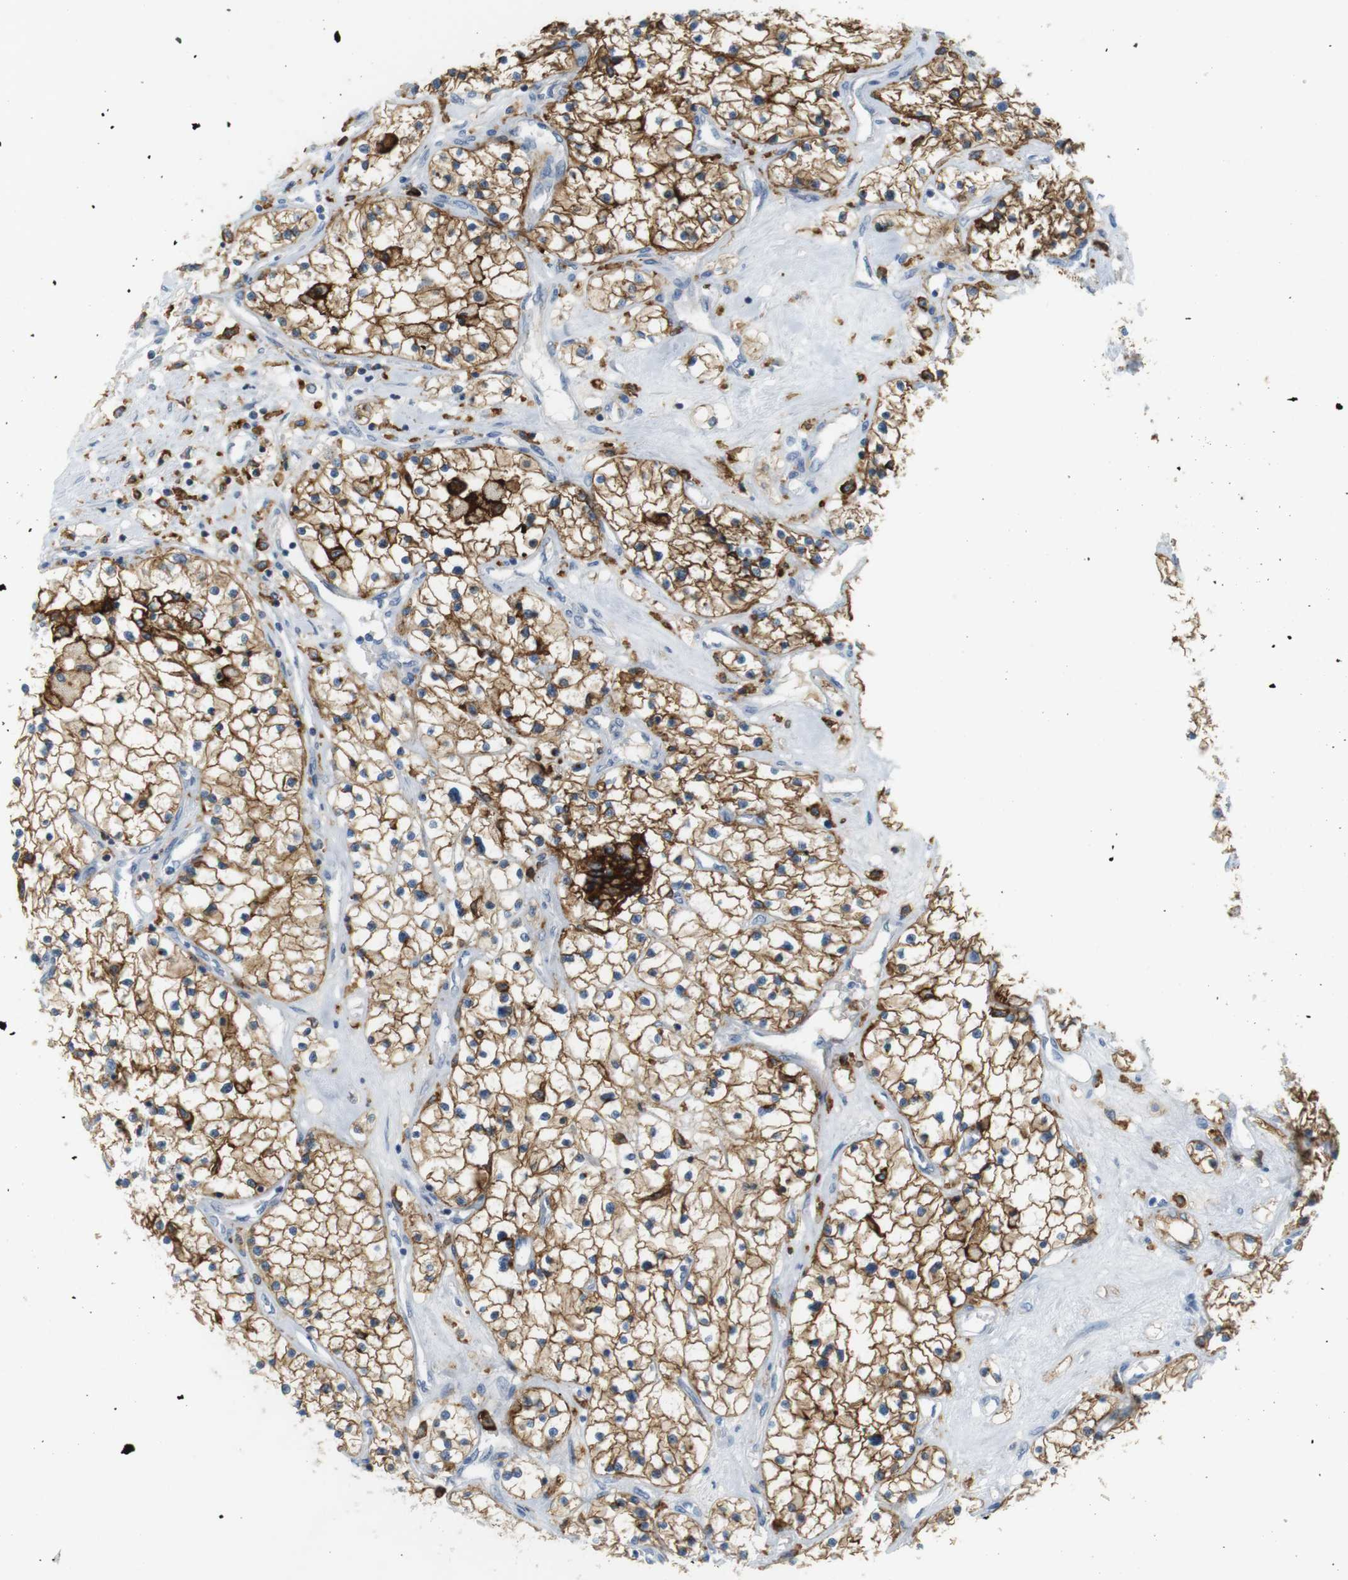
{"staining": {"intensity": "moderate", "quantity": ">75%", "location": "cytoplasmic/membranous"}, "tissue": "renal cancer", "cell_type": "Tumor cells", "image_type": "cancer", "snomed": [{"axis": "morphology", "description": "Adenocarcinoma, NOS"}, {"axis": "topography", "description": "Kidney"}], "caption": "A high-resolution image shows immunohistochemistry (IHC) staining of renal cancer (adenocarcinoma), which reveals moderate cytoplasmic/membranous expression in about >75% of tumor cells.", "gene": "SIRPA", "patient": {"sex": "male", "age": 68}}